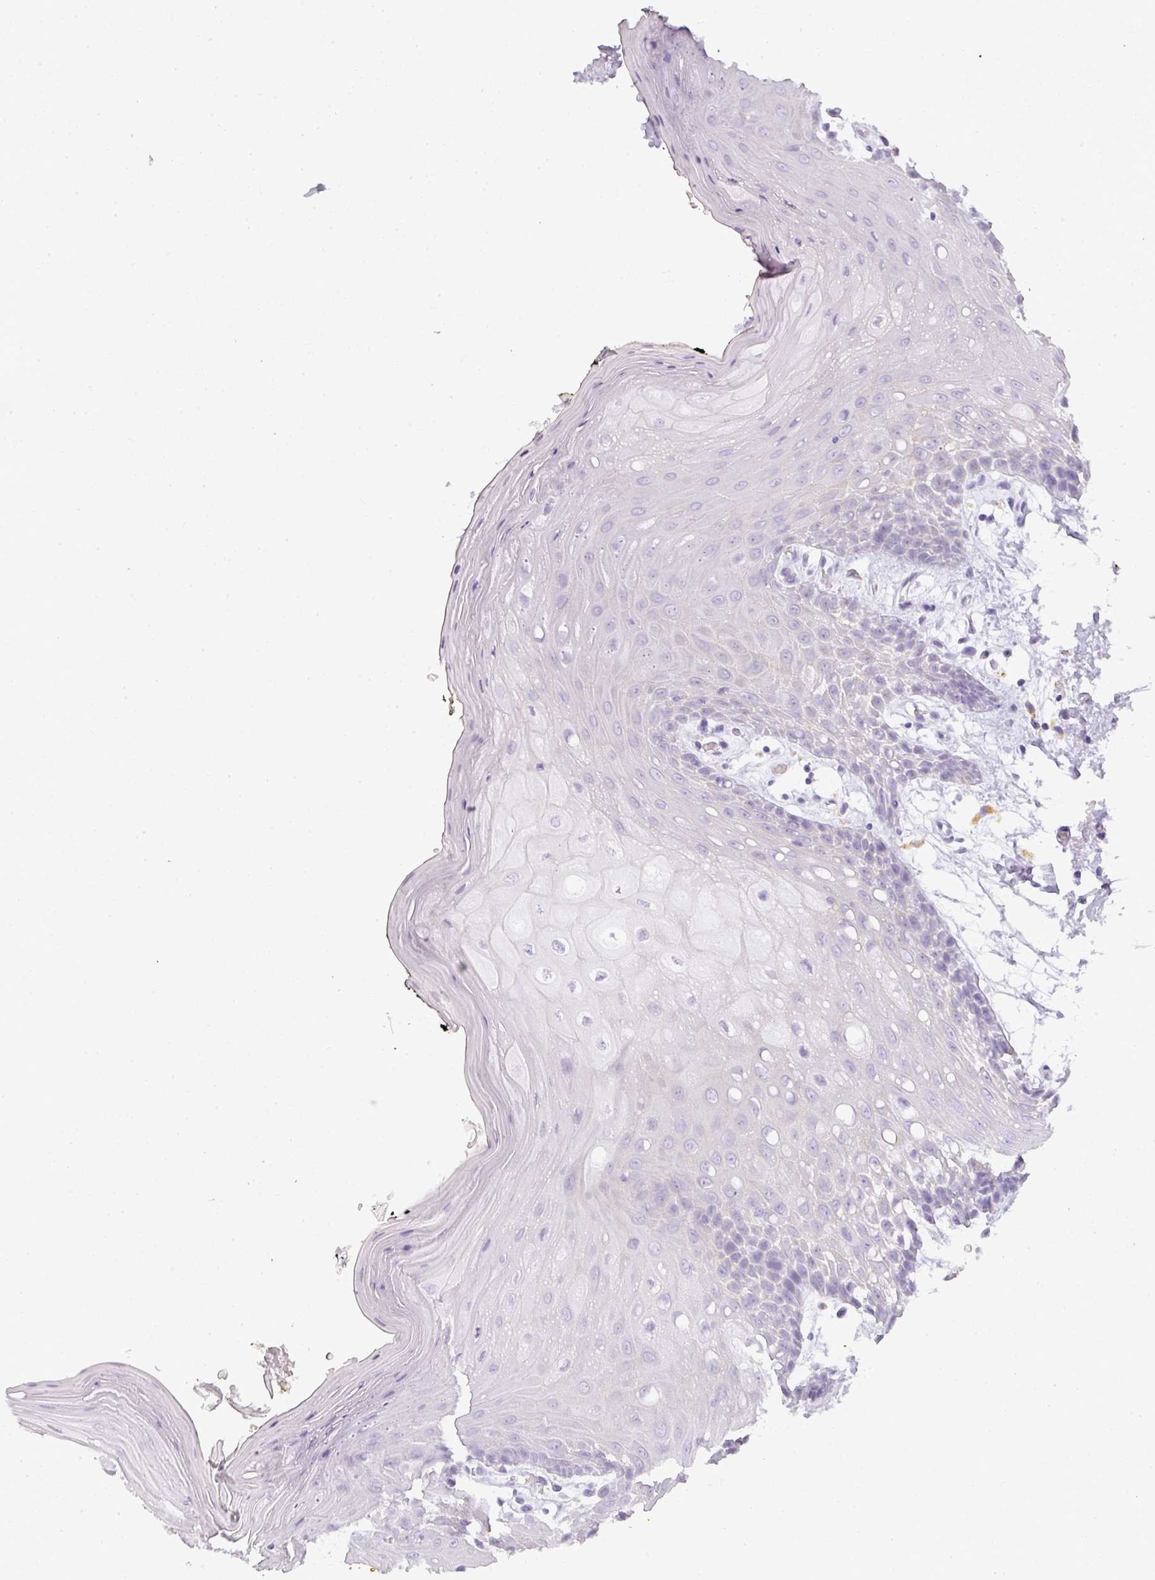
{"staining": {"intensity": "weak", "quantity": "25%-75%", "location": "cytoplasmic/membranous"}, "tissue": "oral mucosa", "cell_type": "Squamous epithelial cells", "image_type": "normal", "snomed": [{"axis": "morphology", "description": "Normal tissue, NOS"}, {"axis": "topography", "description": "Oral tissue"}, {"axis": "topography", "description": "Tounge, NOS"}], "caption": "Immunohistochemistry of benign human oral mucosa reveals low levels of weak cytoplasmic/membranous staining in approximately 25%-75% of squamous epithelial cells.", "gene": "RBMY1A1", "patient": {"sex": "female", "age": 59}}